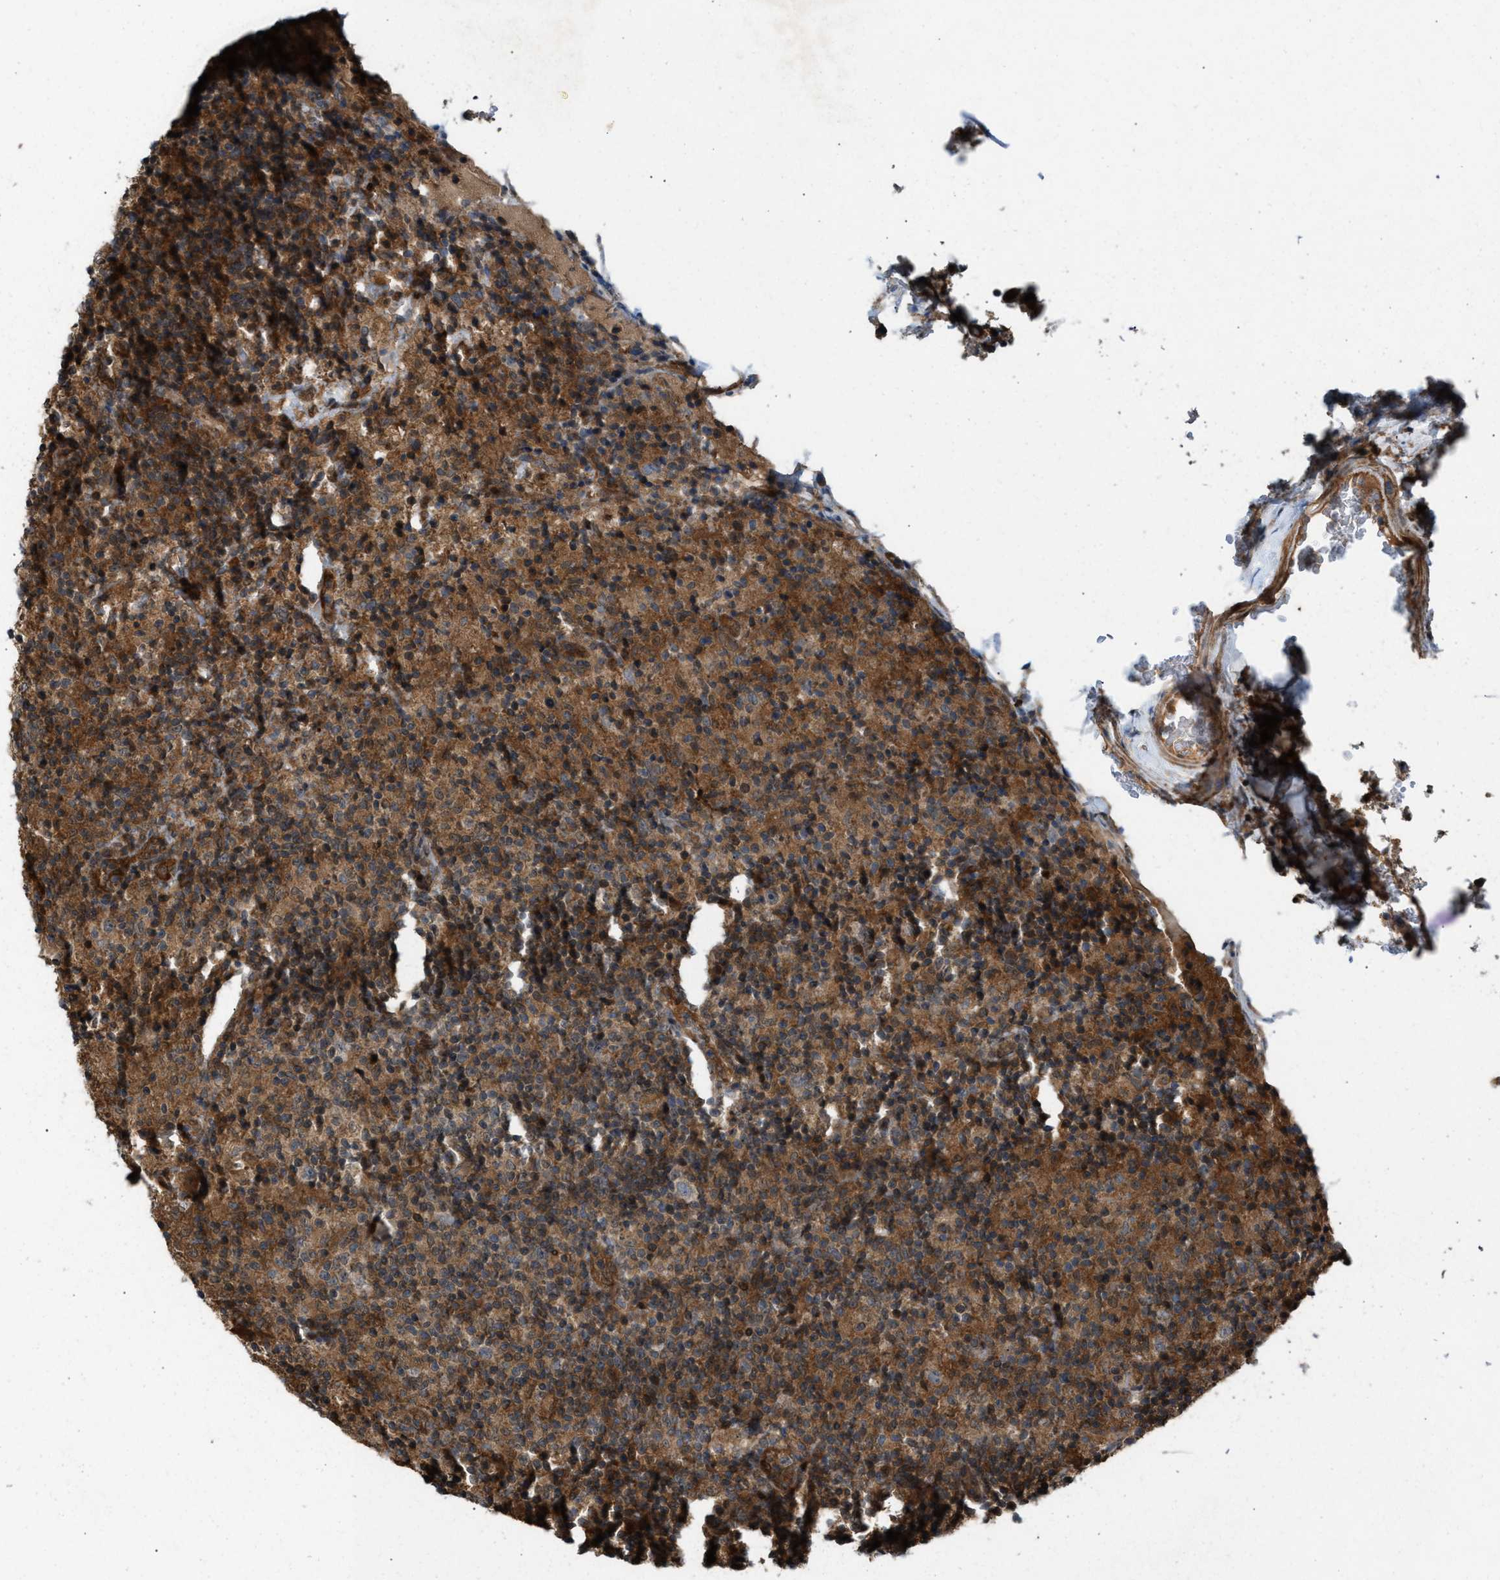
{"staining": {"intensity": "moderate", "quantity": ">75%", "location": "cytoplasmic/membranous"}, "tissue": "lymphoma", "cell_type": "Tumor cells", "image_type": "cancer", "snomed": [{"axis": "morphology", "description": "Hodgkin's disease, NOS"}, {"axis": "topography", "description": "Lymph node"}], "caption": "Hodgkin's disease stained with a brown dye demonstrates moderate cytoplasmic/membranous positive positivity in approximately >75% of tumor cells.", "gene": "TPK1", "patient": {"sex": "male", "age": 70}}